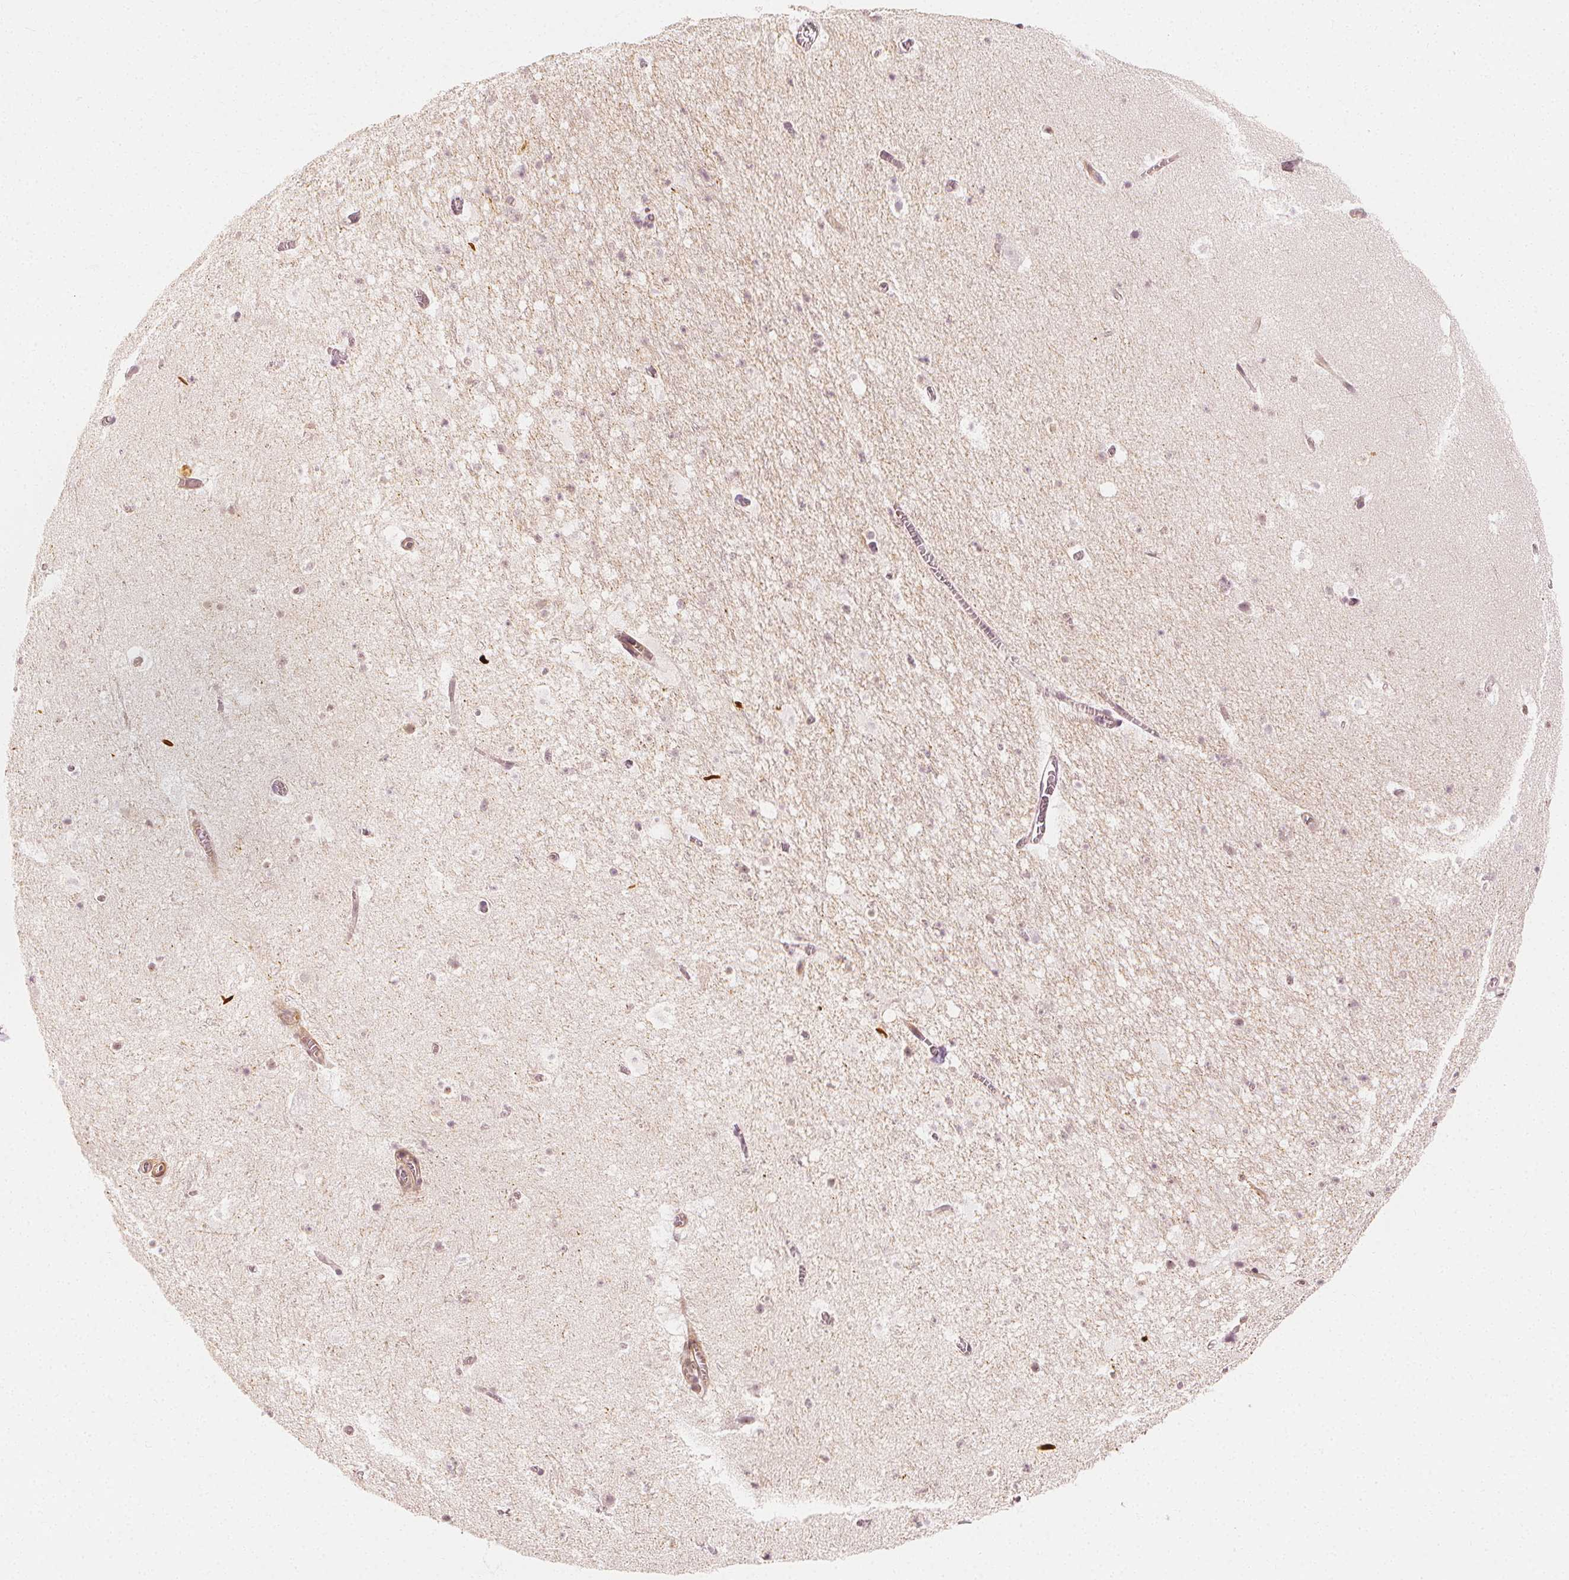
{"staining": {"intensity": "negative", "quantity": "none", "location": "none"}, "tissue": "hippocampus", "cell_type": "Glial cells", "image_type": "normal", "snomed": [{"axis": "morphology", "description": "Normal tissue, NOS"}, {"axis": "topography", "description": "Hippocampus"}], "caption": "Hippocampus stained for a protein using immunohistochemistry displays no staining glial cells.", "gene": "ARHGAP26", "patient": {"sex": "female", "age": 42}}